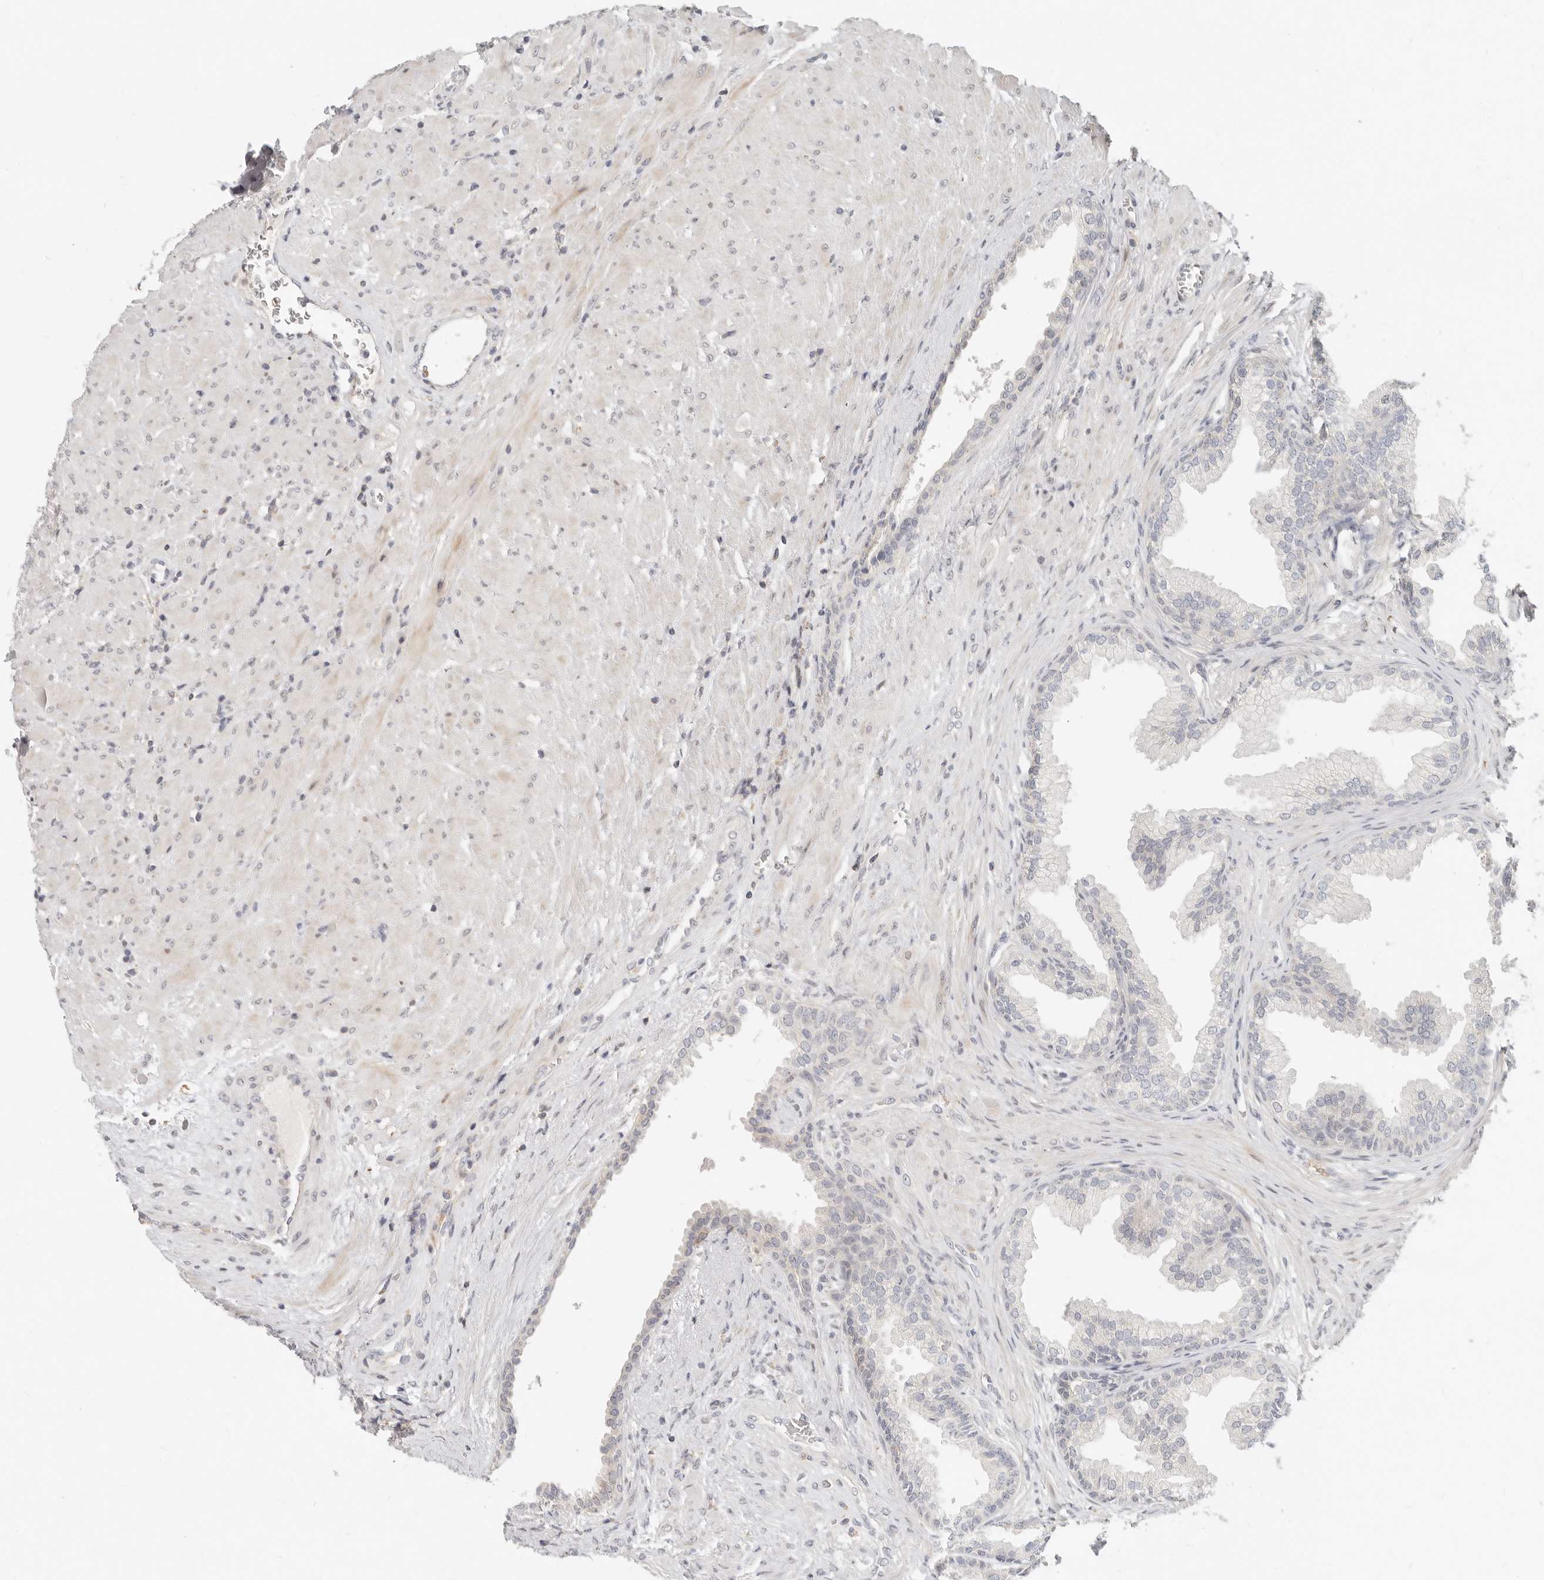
{"staining": {"intensity": "negative", "quantity": "none", "location": "none"}, "tissue": "prostate", "cell_type": "Glandular cells", "image_type": "normal", "snomed": [{"axis": "morphology", "description": "Normal tissue, NOS"}, {"axis": "topography", "description": "Prostate"}], "caption": "Image shows no protein staining in glandular cells of normal prostate. Nuclei are stained in blue.", "gene": "LTB4R2", "patient": {"sex": "male", "age": 76}}